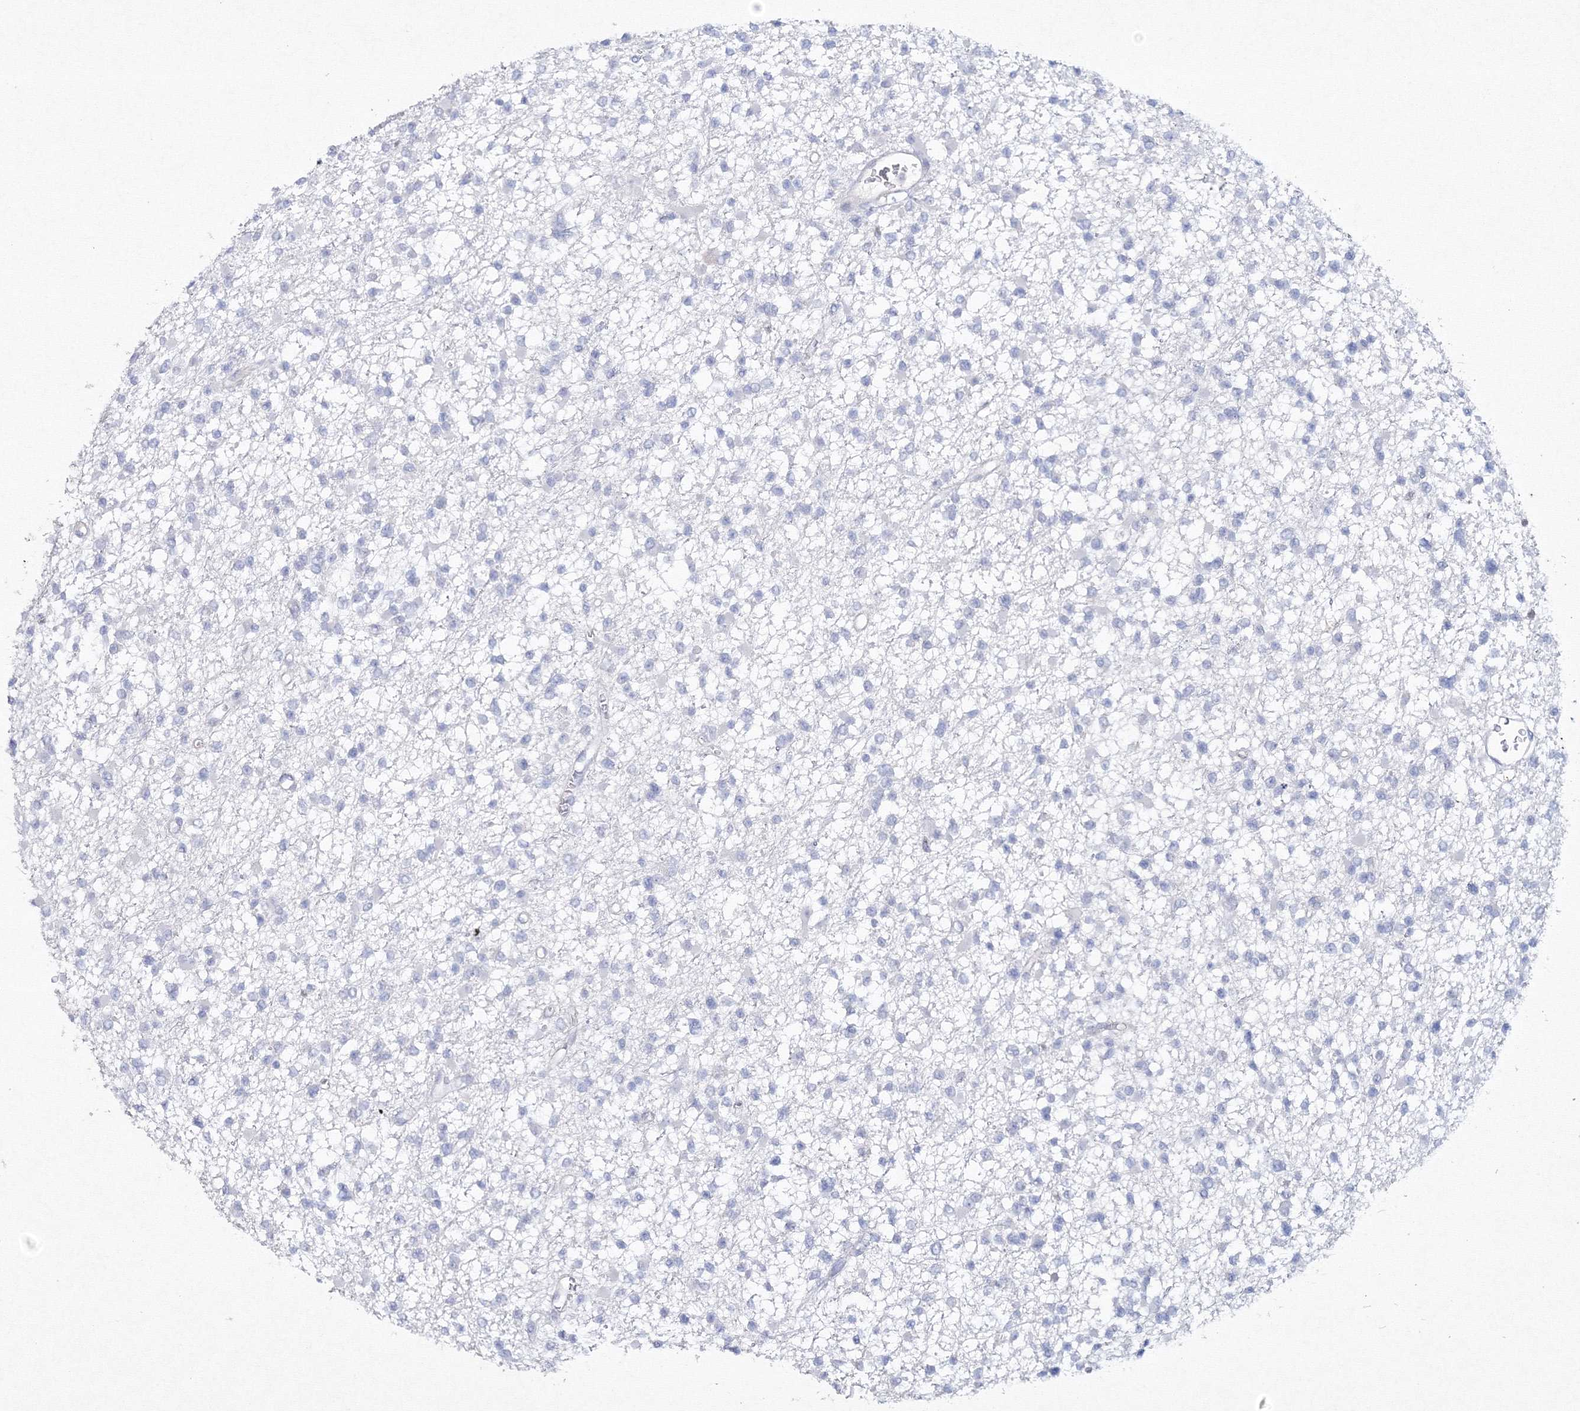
{"staining": {"intensity": "negative", "quantity": "none", "location": "none"}, "tissue": "glioma", "cell_type": "Tumor cells", "image_type": "cancer", "snomed": [{"axis": "morphology", "description": "Glioma, malignant, Low grade"}, {"axis": "topography", "description": "Brain"}], "caption": "Immunohistochemistry image of glioma stained for a protein (brown), which shows no positivity in tumor cells.", "gene": "GCKR", "patient": {"sex": "female", "age": 22}}